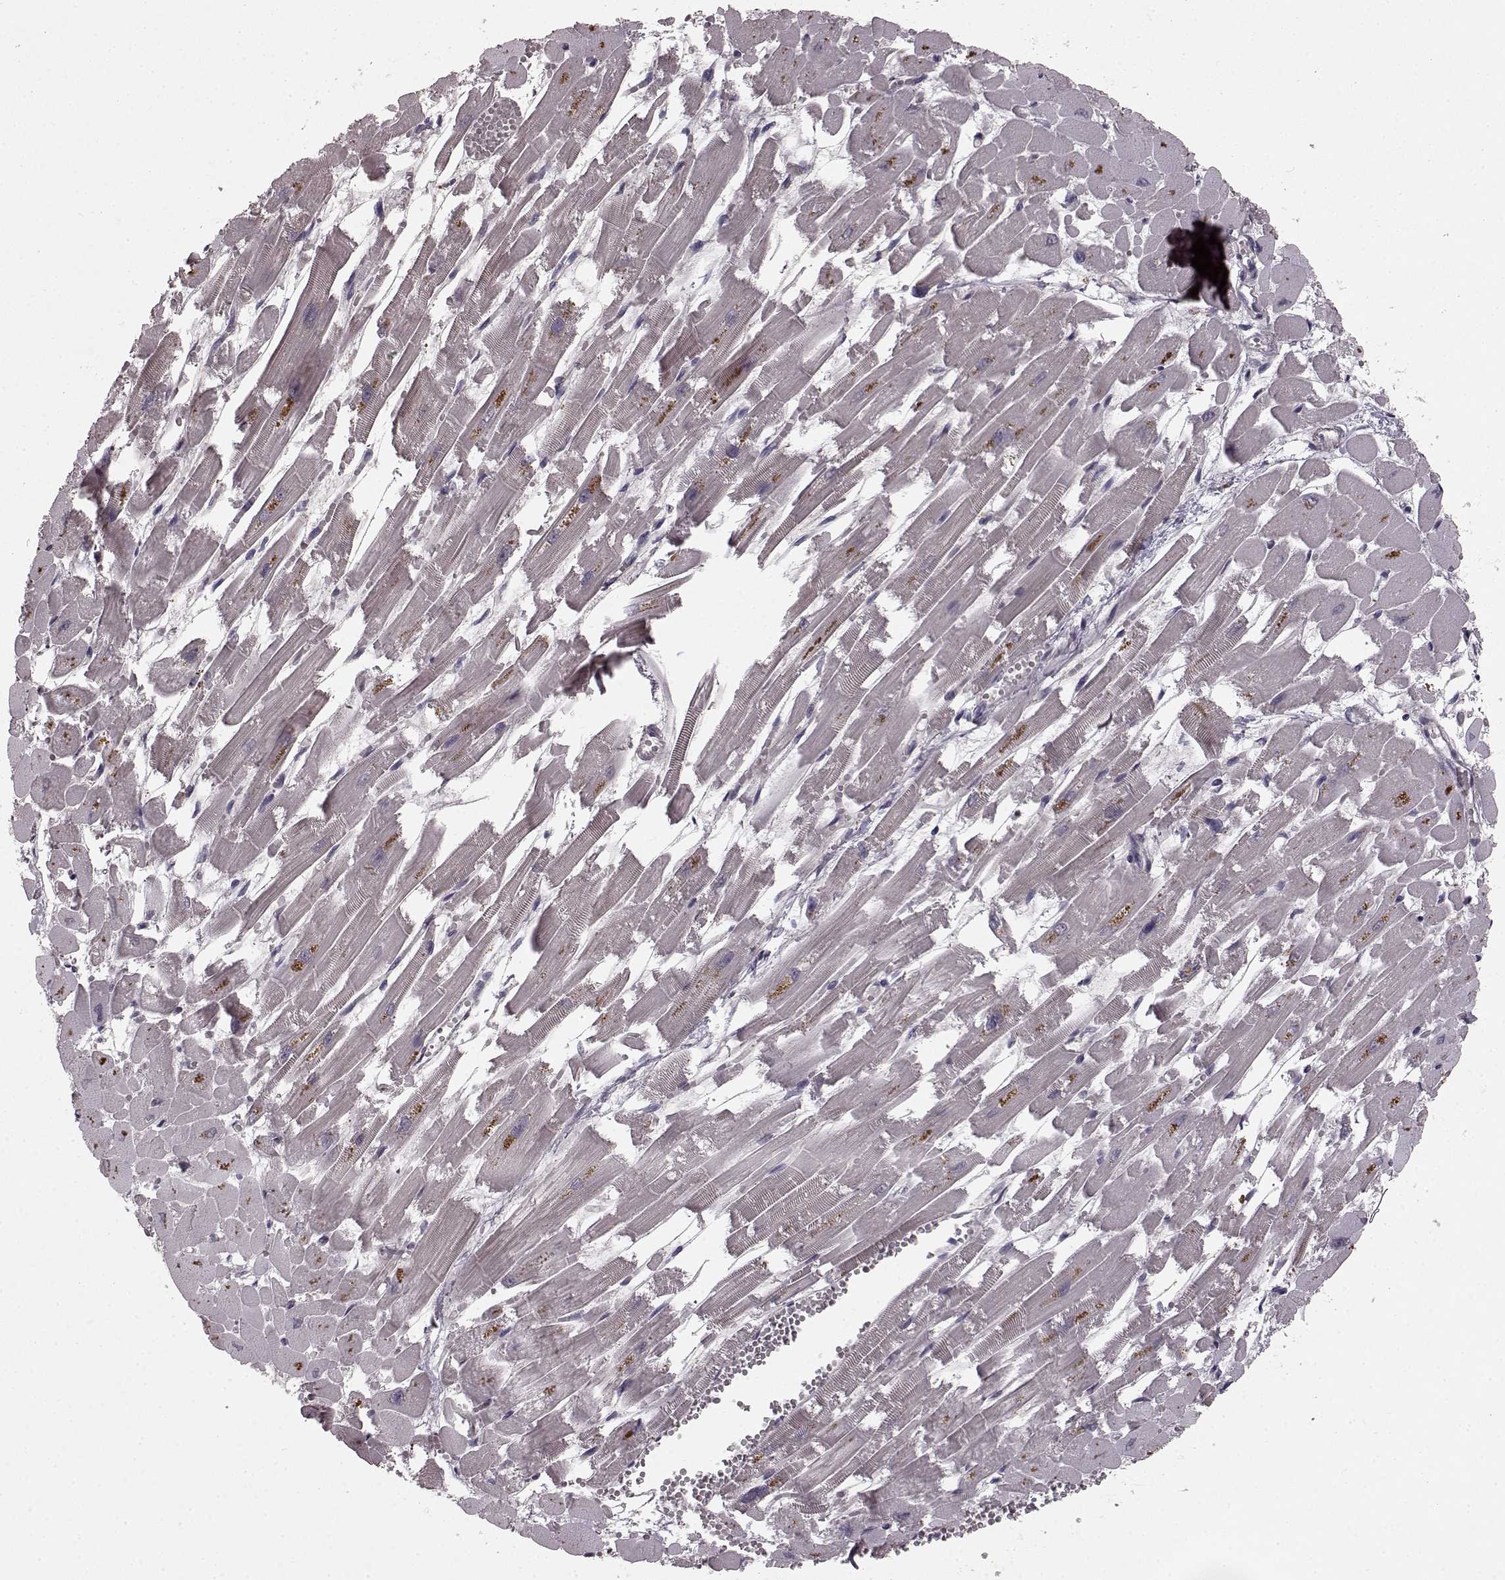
{"staining": {"intensity": "negative", "quantity": "none", "location": "none"}, "tissue": "heart muscle", "cell_type": "Cardiomyocytes", "image_type": "normal", "snomed": [{"axis": "morphology", "description": "Normal tissue, NOS"}, {"axis": "topography", "description": "Heart"}], "caption": "Human heart muscle stained for a protein using IHC exhibits no staining in cardiomyocytes.", "gene": "SLC22A18", "patient": {"sex": "female", "age": 52}}